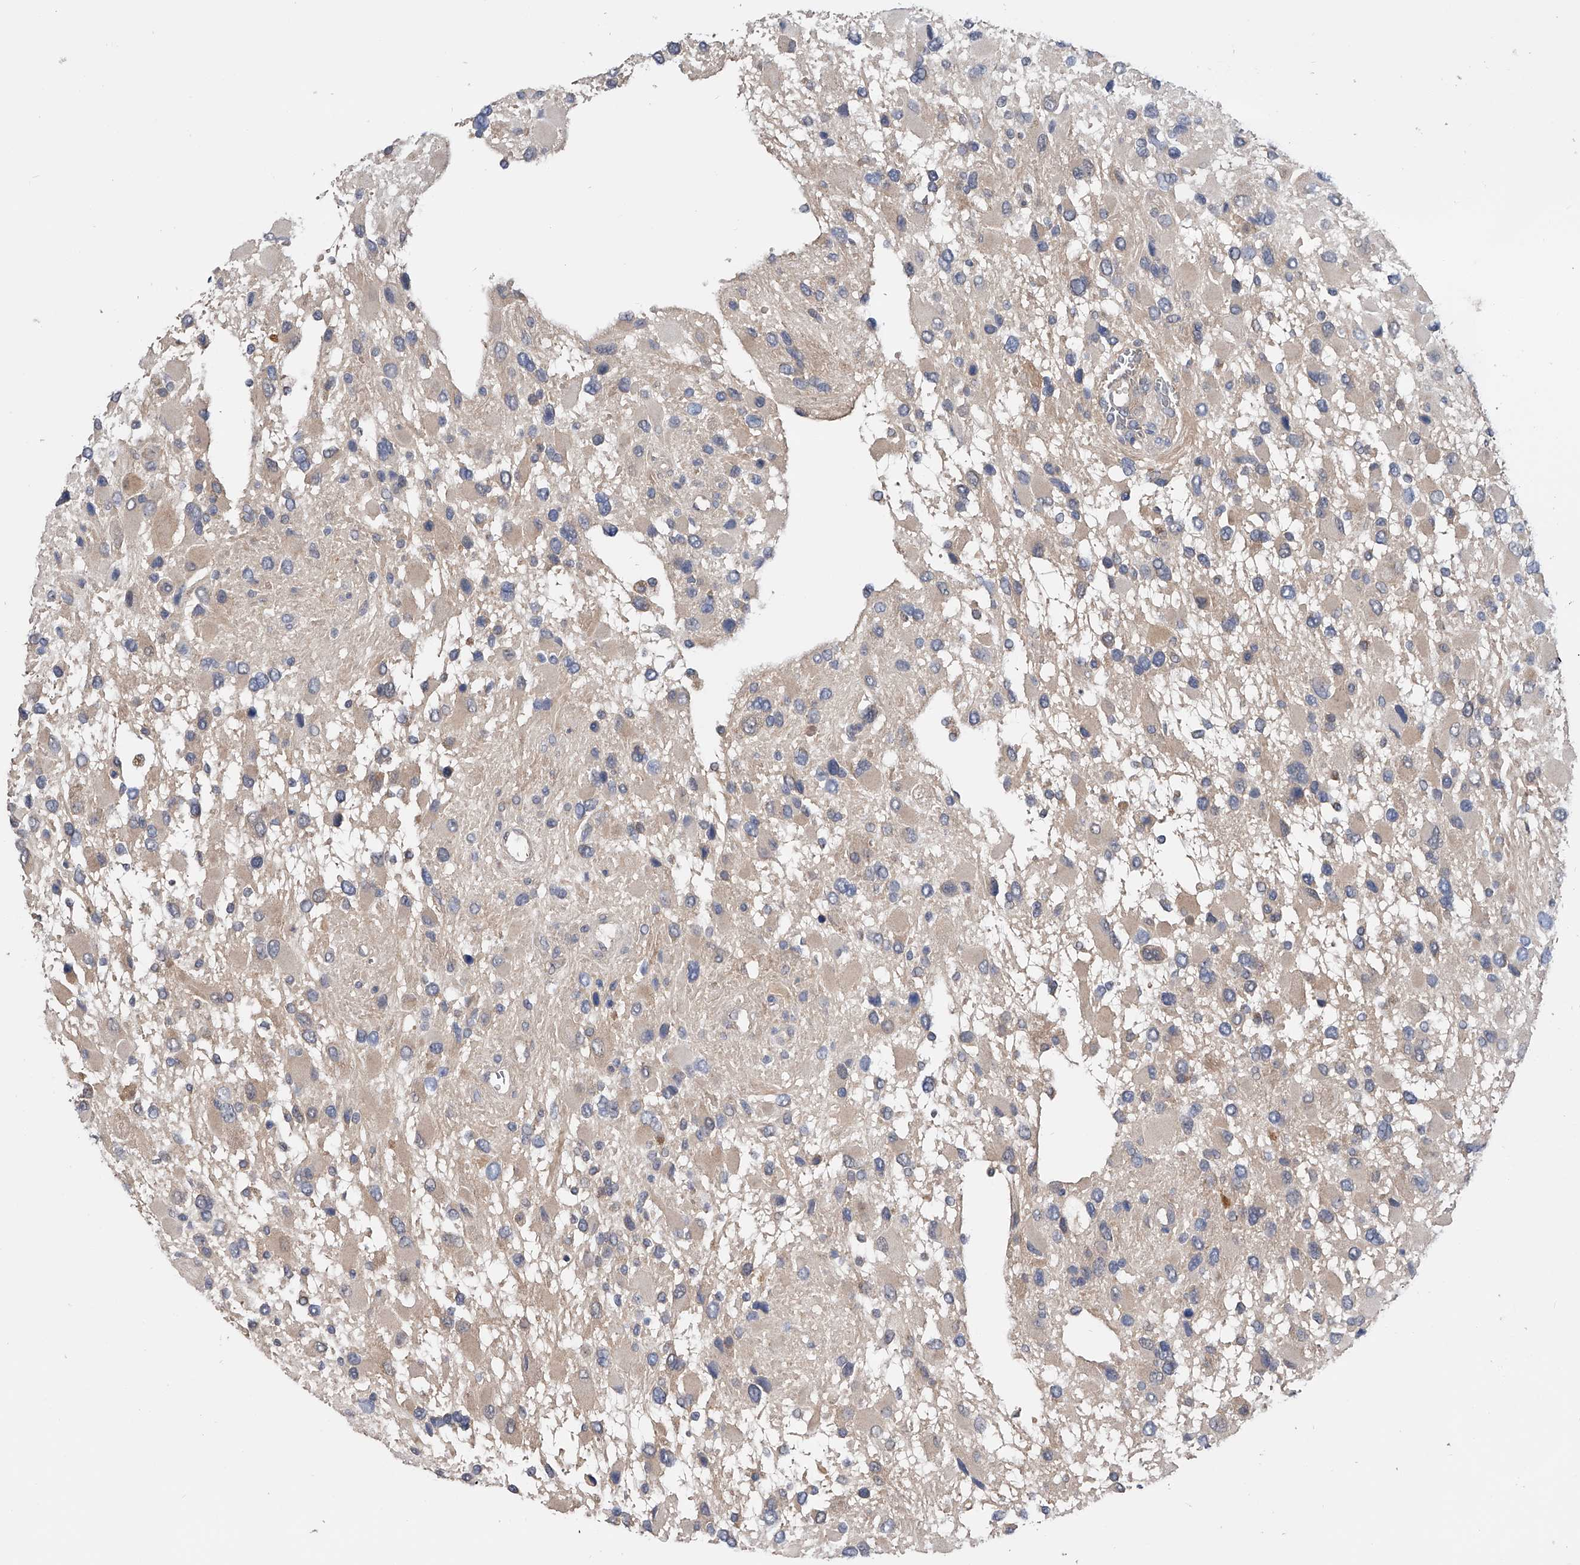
{"staining": {"intensity": "weak", "quantity": "<25%", "location": "cytoplasmic/membranous"}, "tissue": "glioma", "cell_type": "Tumor cells", "image_type": "cancer", "snomed": [{"axis": "morphology", "description": "Glioma, malignant, High grade"}, {"axis": "topography", "description": "Brain"}], "caption": "An IHC histopathology image of glioma is shown. There is no staining in tumor cells of glioma.", "gene": "PGM3", "patient": {"sex": "male", "age": 53}}